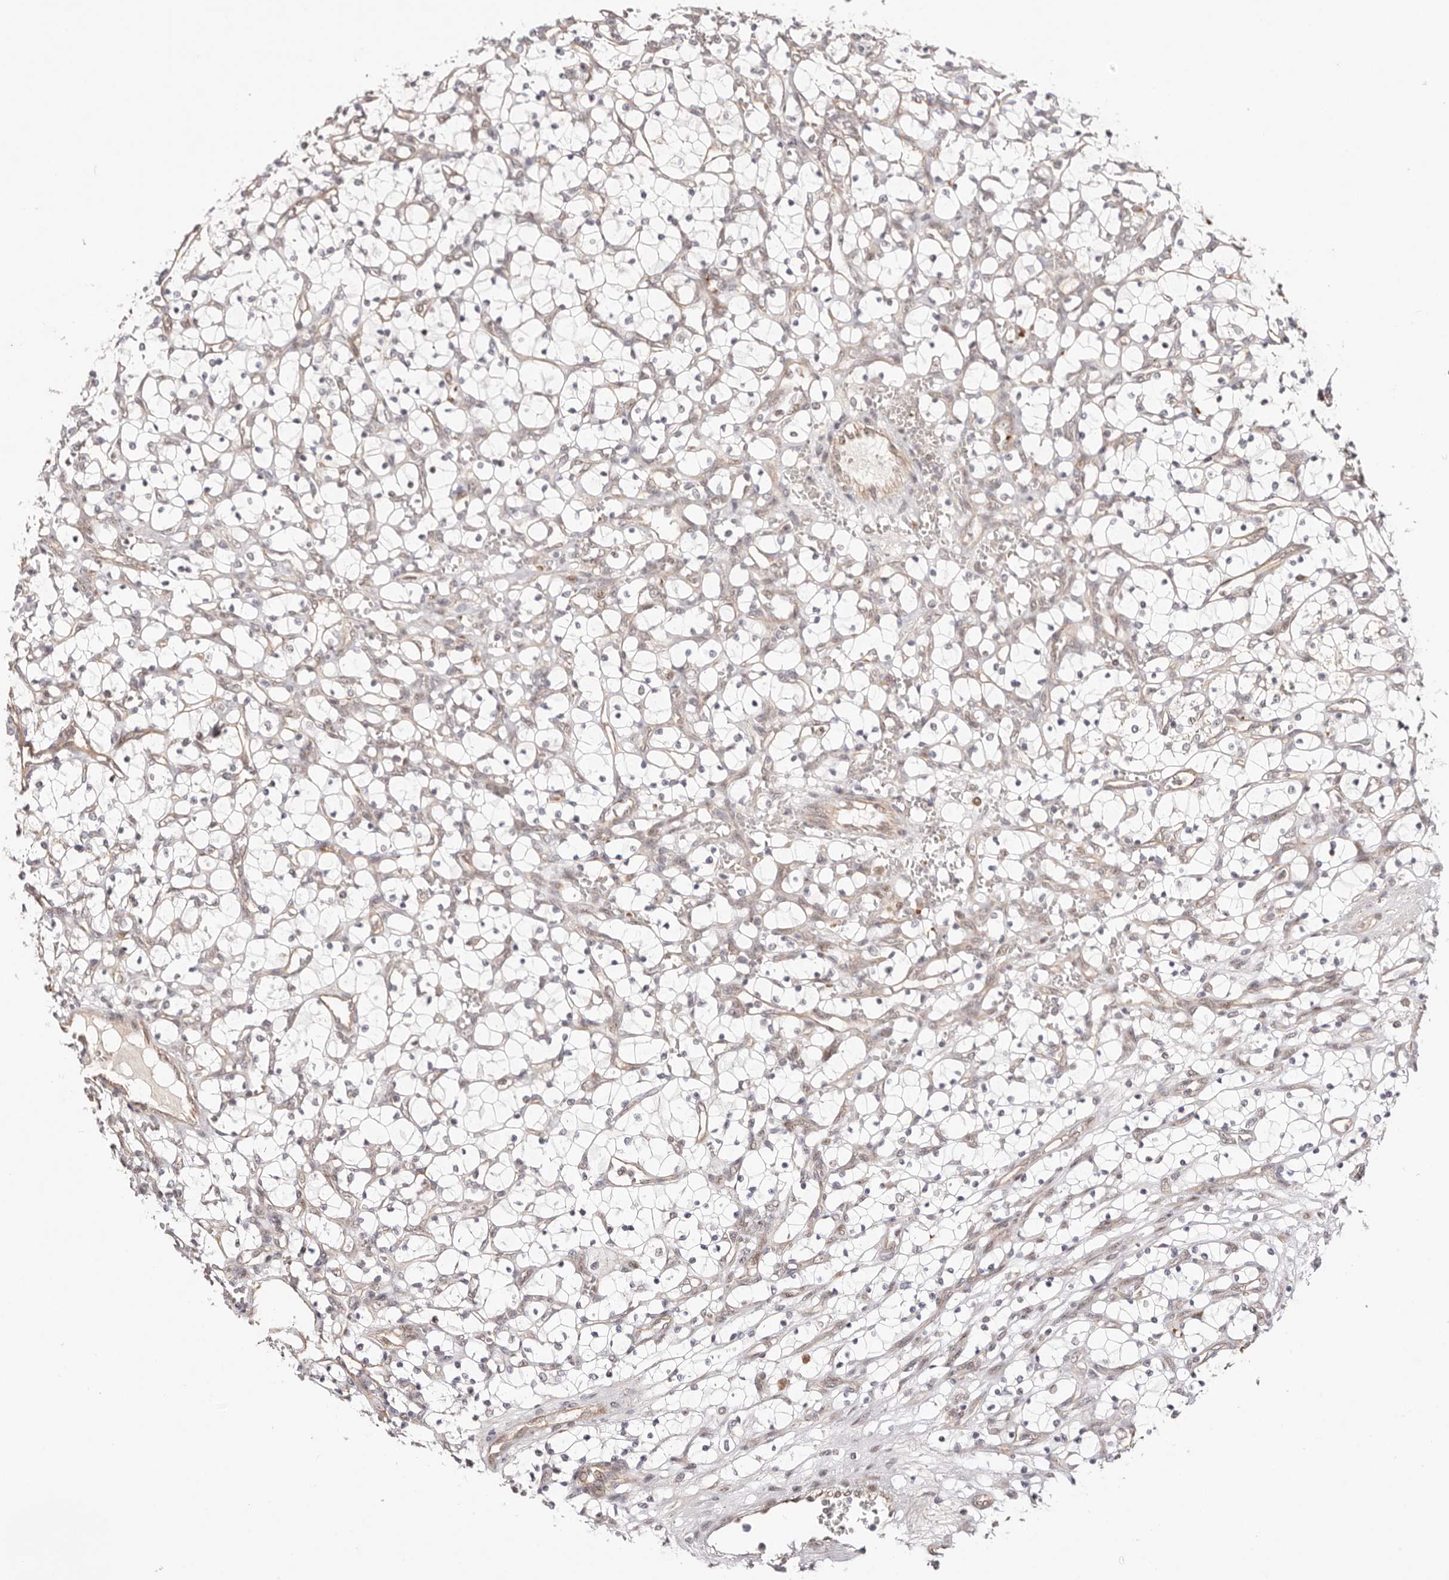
{"staining": {"intensity": "negative", "quantity": "none", "location": "none"}, "tissue": "renal cancer", "cell_type": "Tumor cells", "image_type": "cancer", "snomed": [{"axis": "morphology", "description": "Adenocarcinoma, NOS"}, {"axis": "topography", "description": "Kidney"}], "caption": "The image demonstrates no staining of tumor cells in renal cancer.", "gene": "WRN", "patient": {"sex": "female", "age": 69}}